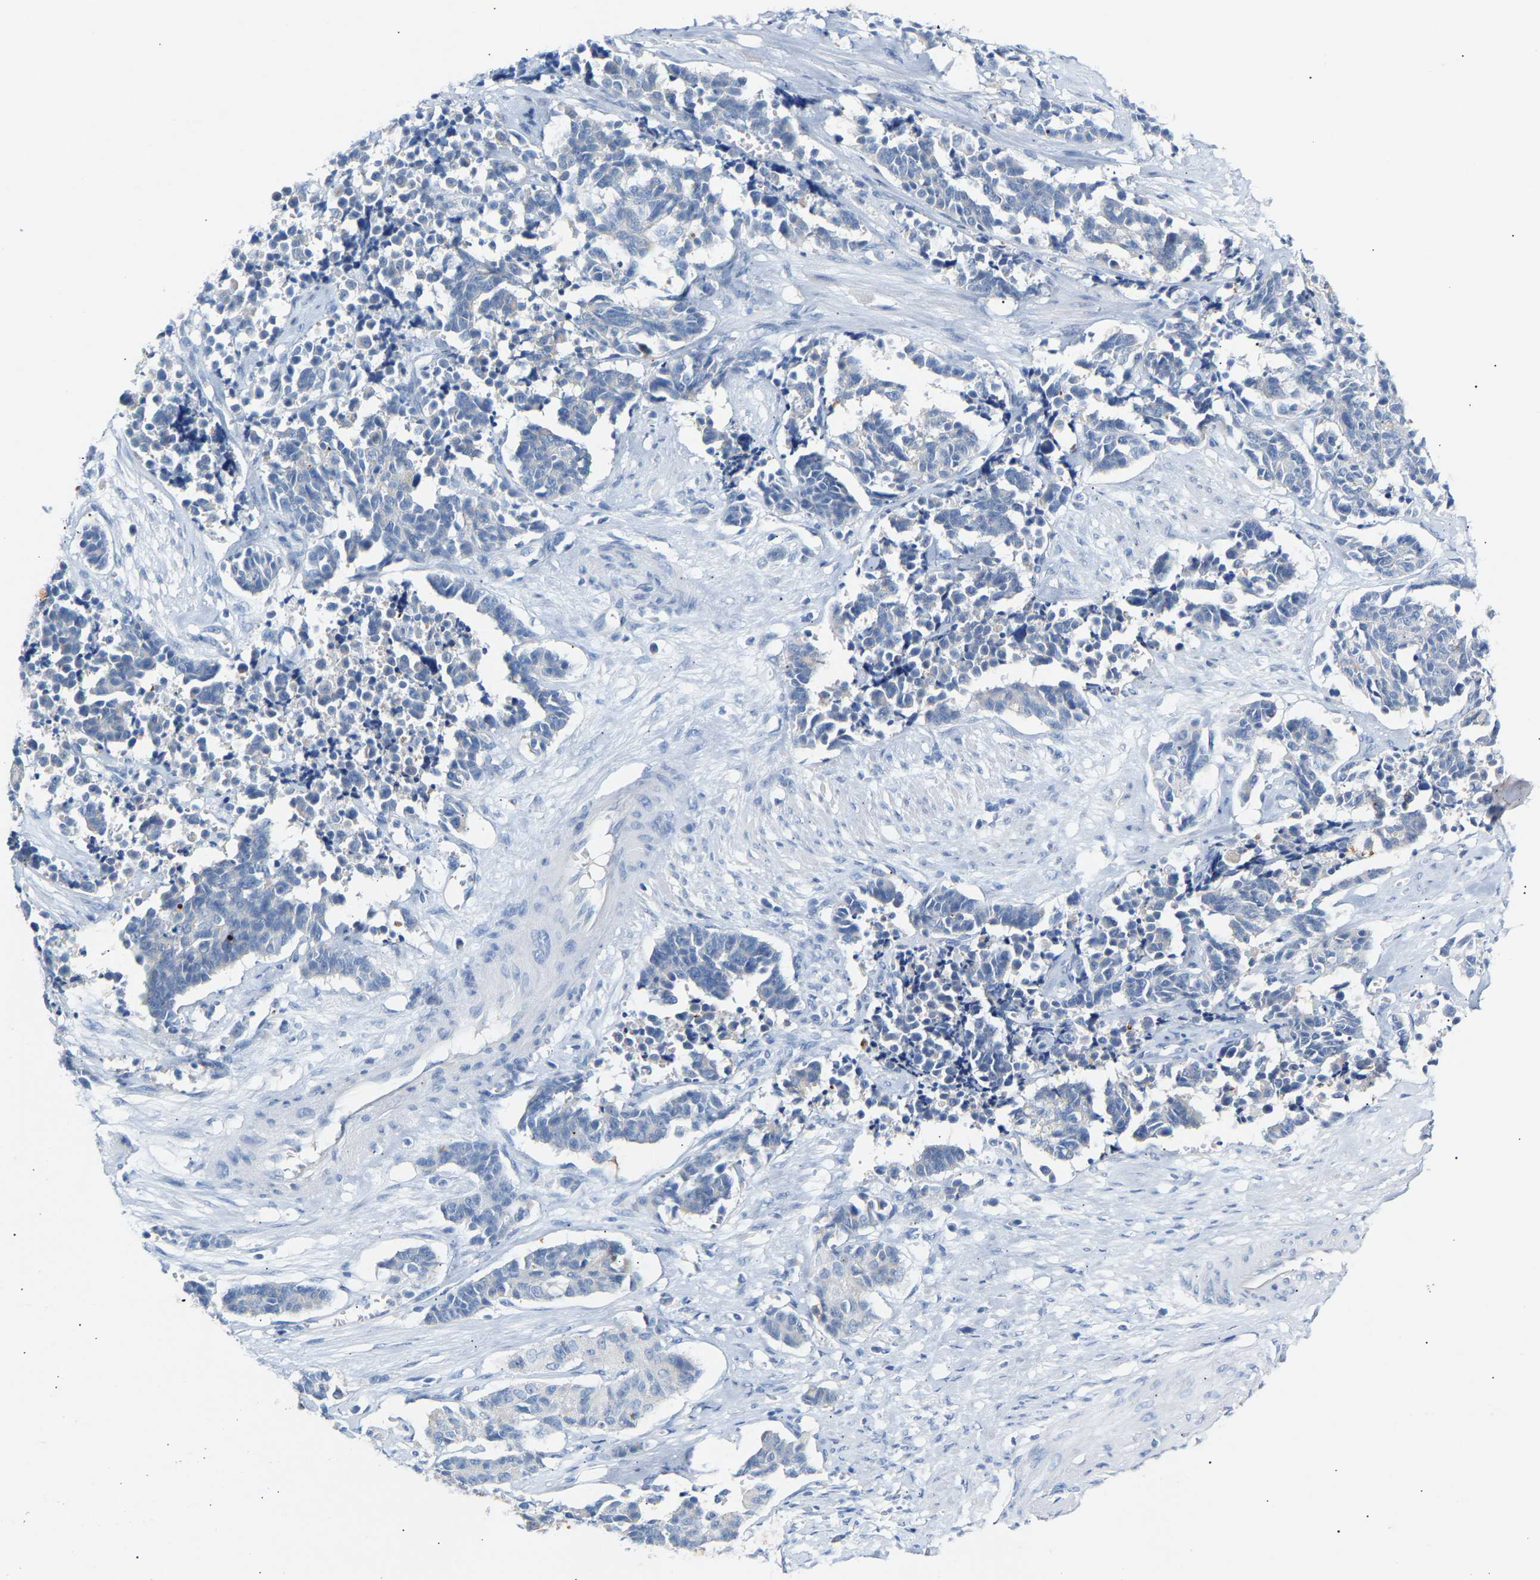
{"staining": {"intensity": "negative", "quantity": "none", "location": "none"}, "tissue": "cervical cancer", "cell_type": "Tumor cells", "image_type": "cancer", "snomed": [{"axis": "morphology", "description": "Squamous cell carcinoma, NOS"}, {"axis": "topography", "description": "Cervix"}], "caption": "Immunohistochemistry (IHC) image of human cervical cancer (squamous cell carcinoma) stained for a protein (brown), which exhibits no staining in tumor cells. (DAB immunohistochemistry, high magnification).", "gene": "PEX1", "patient": {"sex": "female", "age": 35}}